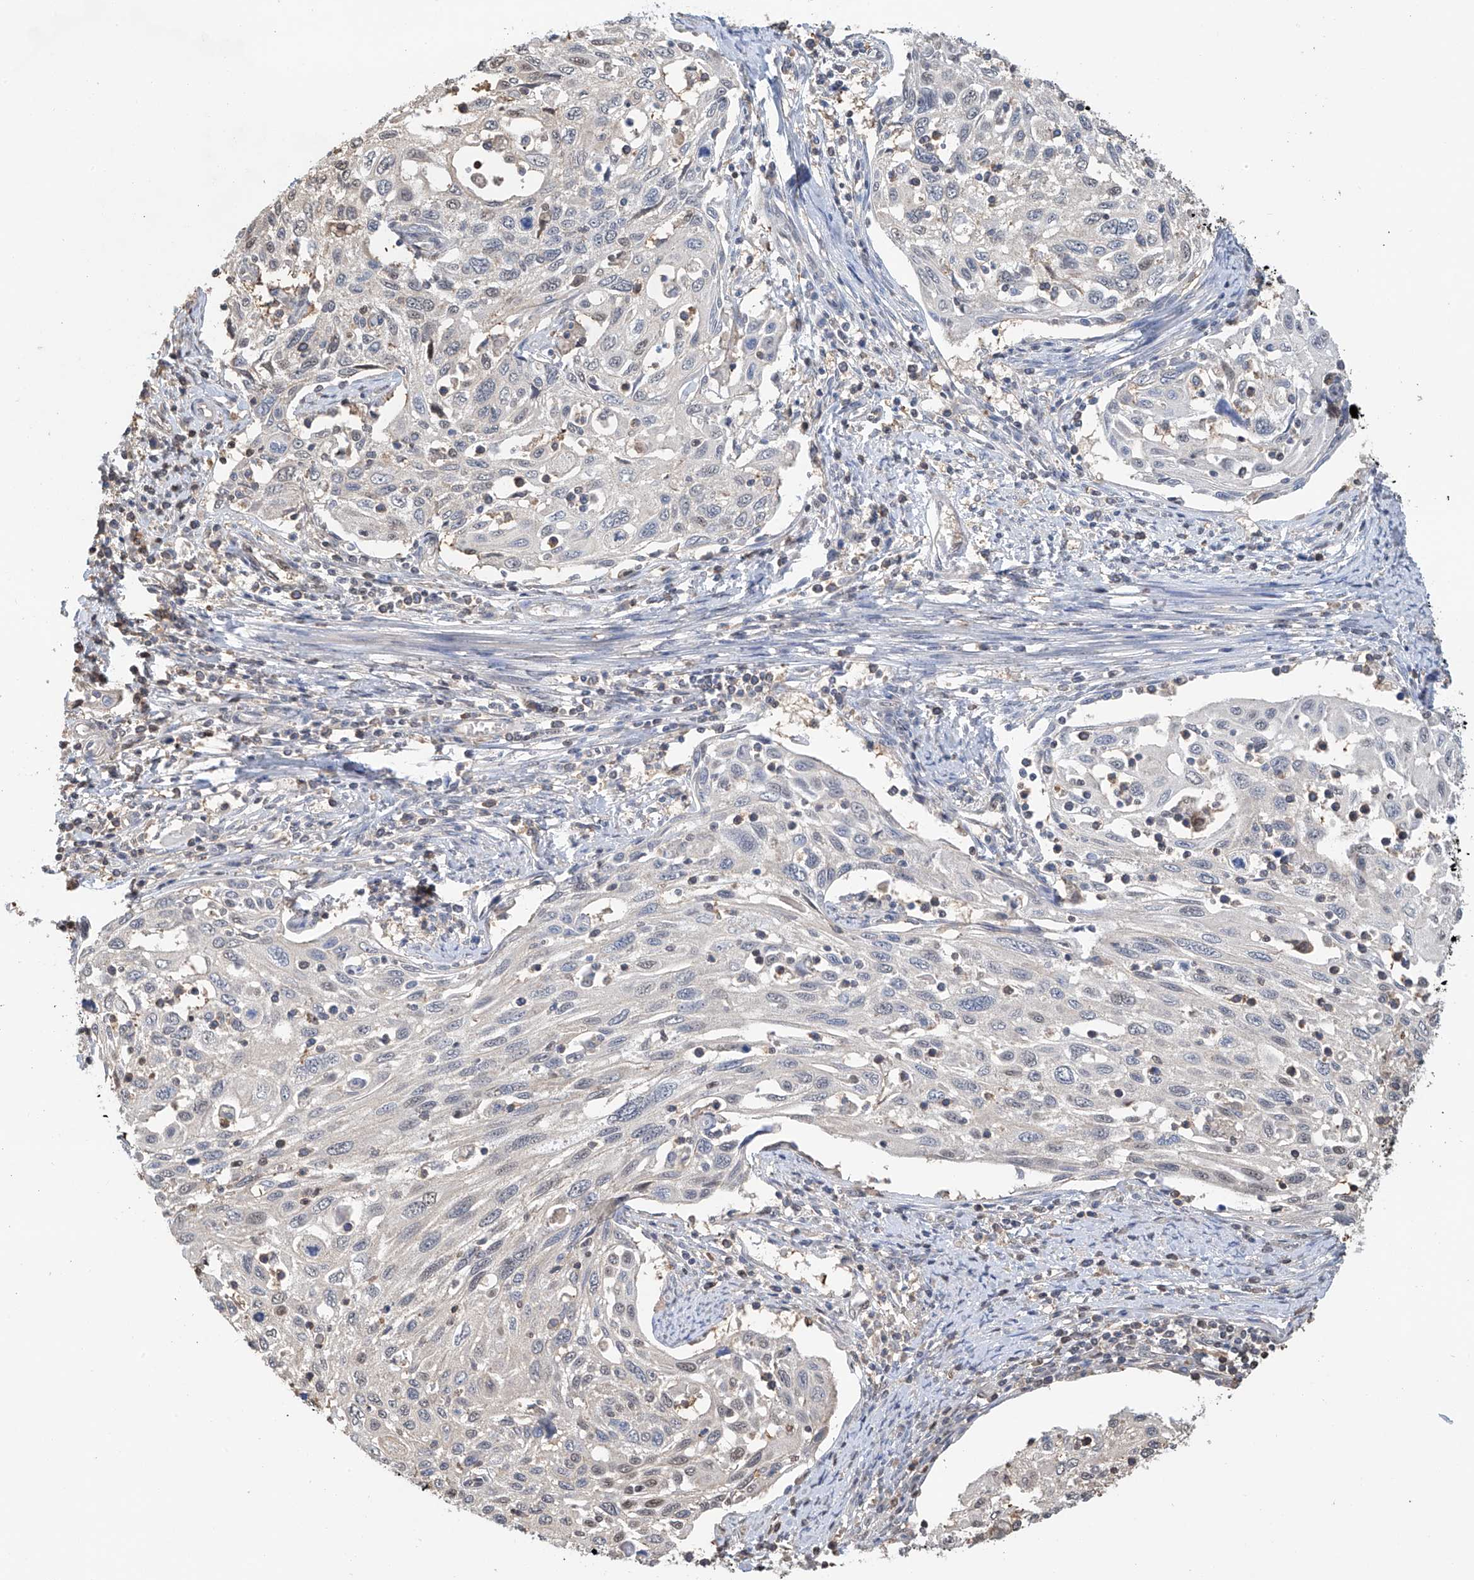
{"staining": {"intensity": "negative", "quantity": "none", "location": "none"}, "tissue": "cervical cancer", "cell_type": "Tumor cells", "image_type": "cancer", "snomed": [{"axis": "morphology", "description": "Squamous cell carcinoma, NOS"}, {"axis": "topography", "description": "Cervix"}], "caption": "Image shows no significant protein positivity in tumor cells of cervical squamous cell carcinoma.", "gene": "PMM1", "patient": {"sex": "female", "age": 70}}